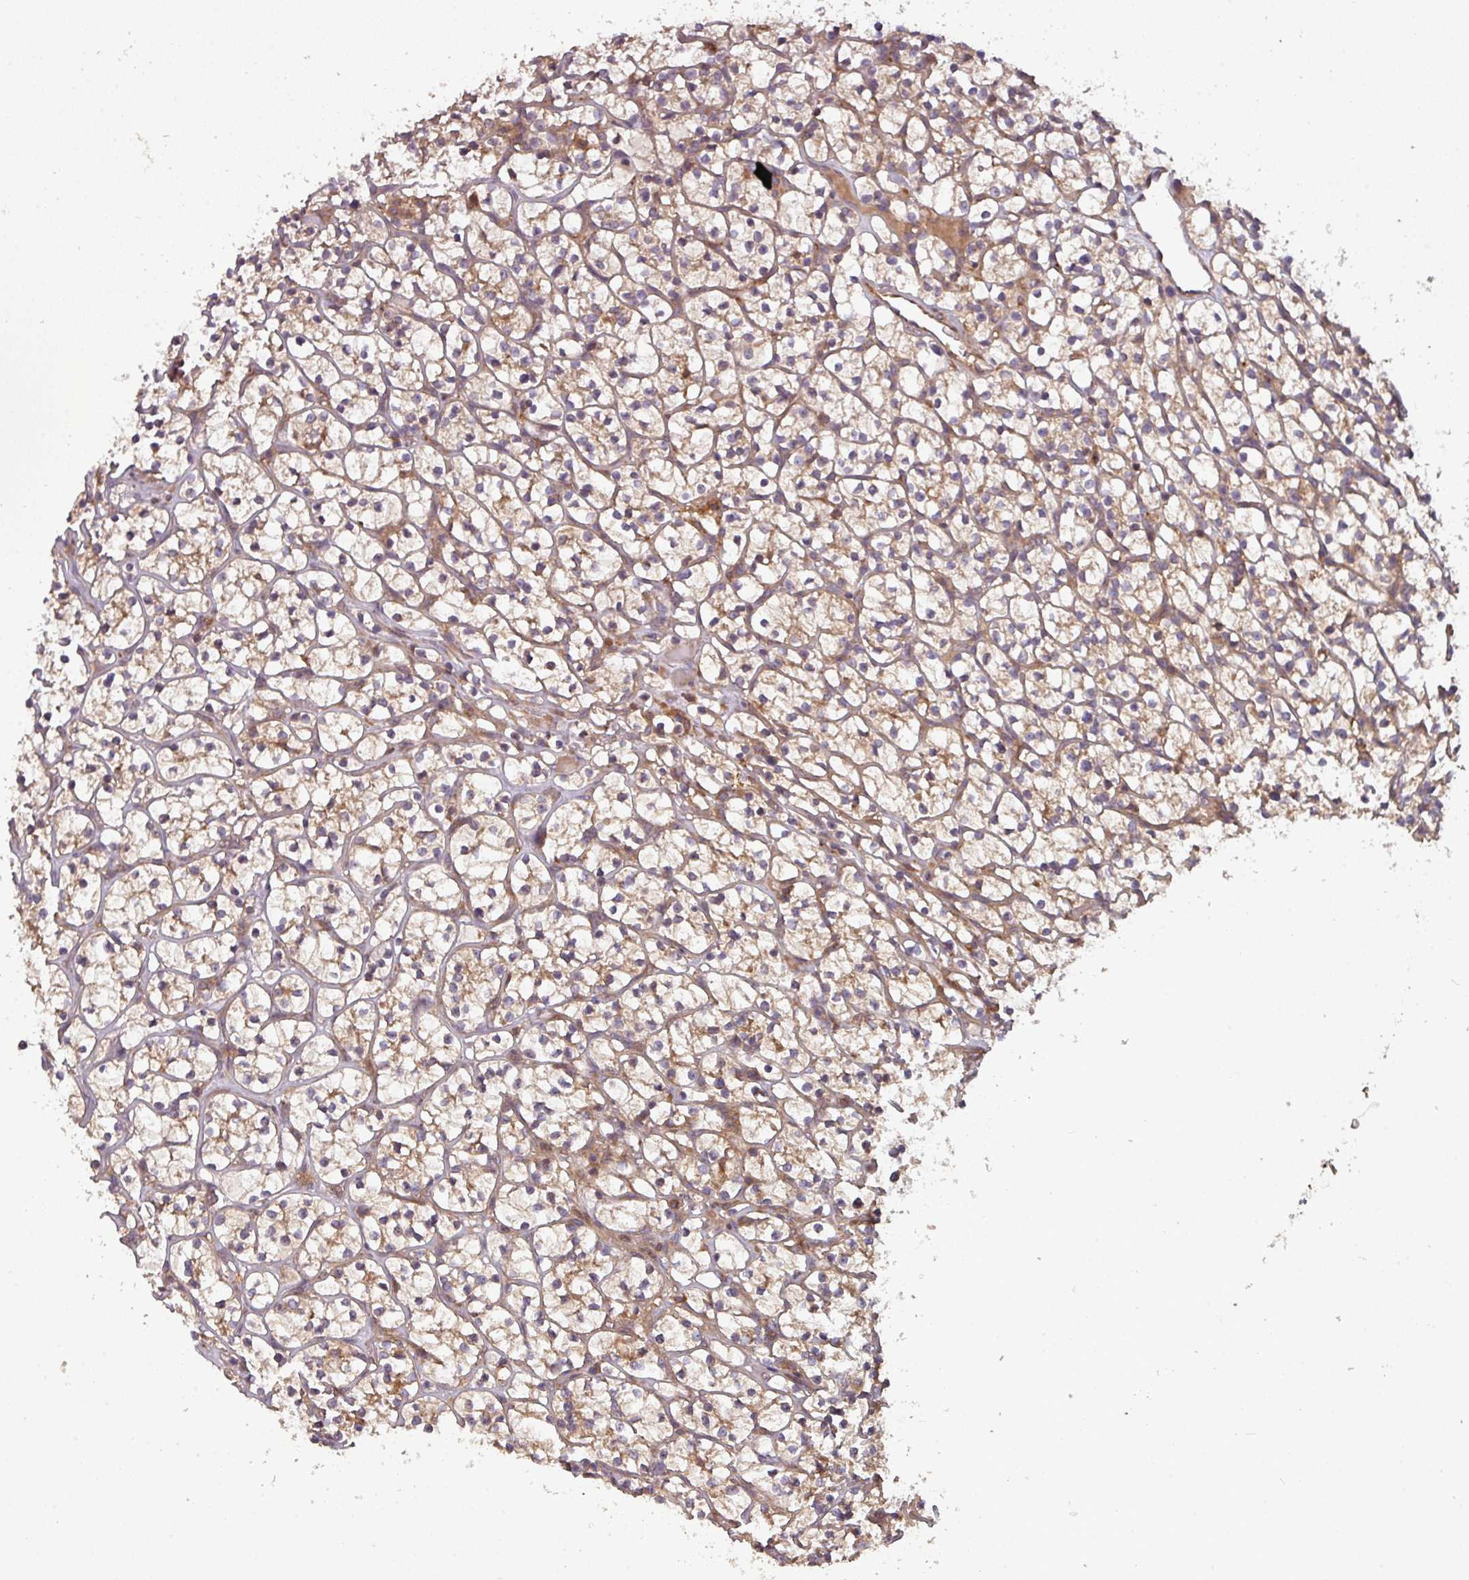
{"staining": {"intensity": "moderate", "quantity": ">75%", "location": "cytoplasmic/membranous"}, "tissue": "renal cancer", "cell_type": "Tumor cells", "image_type": "cancer", "snomed": [{"axis": "morphology", "description": "Adenocarcinoma, NOS"}, {"axis": "topography", "description": "Kidney"}], "caption": "This is an image of immunohistochemistry (IHC) staining of renal cancer (adenocarcinoma), which shows moderate staining in the cytoplasmic/membranous of tumor cells.", "gene": "GSKIP", "patient": {"sex": "female", "age": 64}}